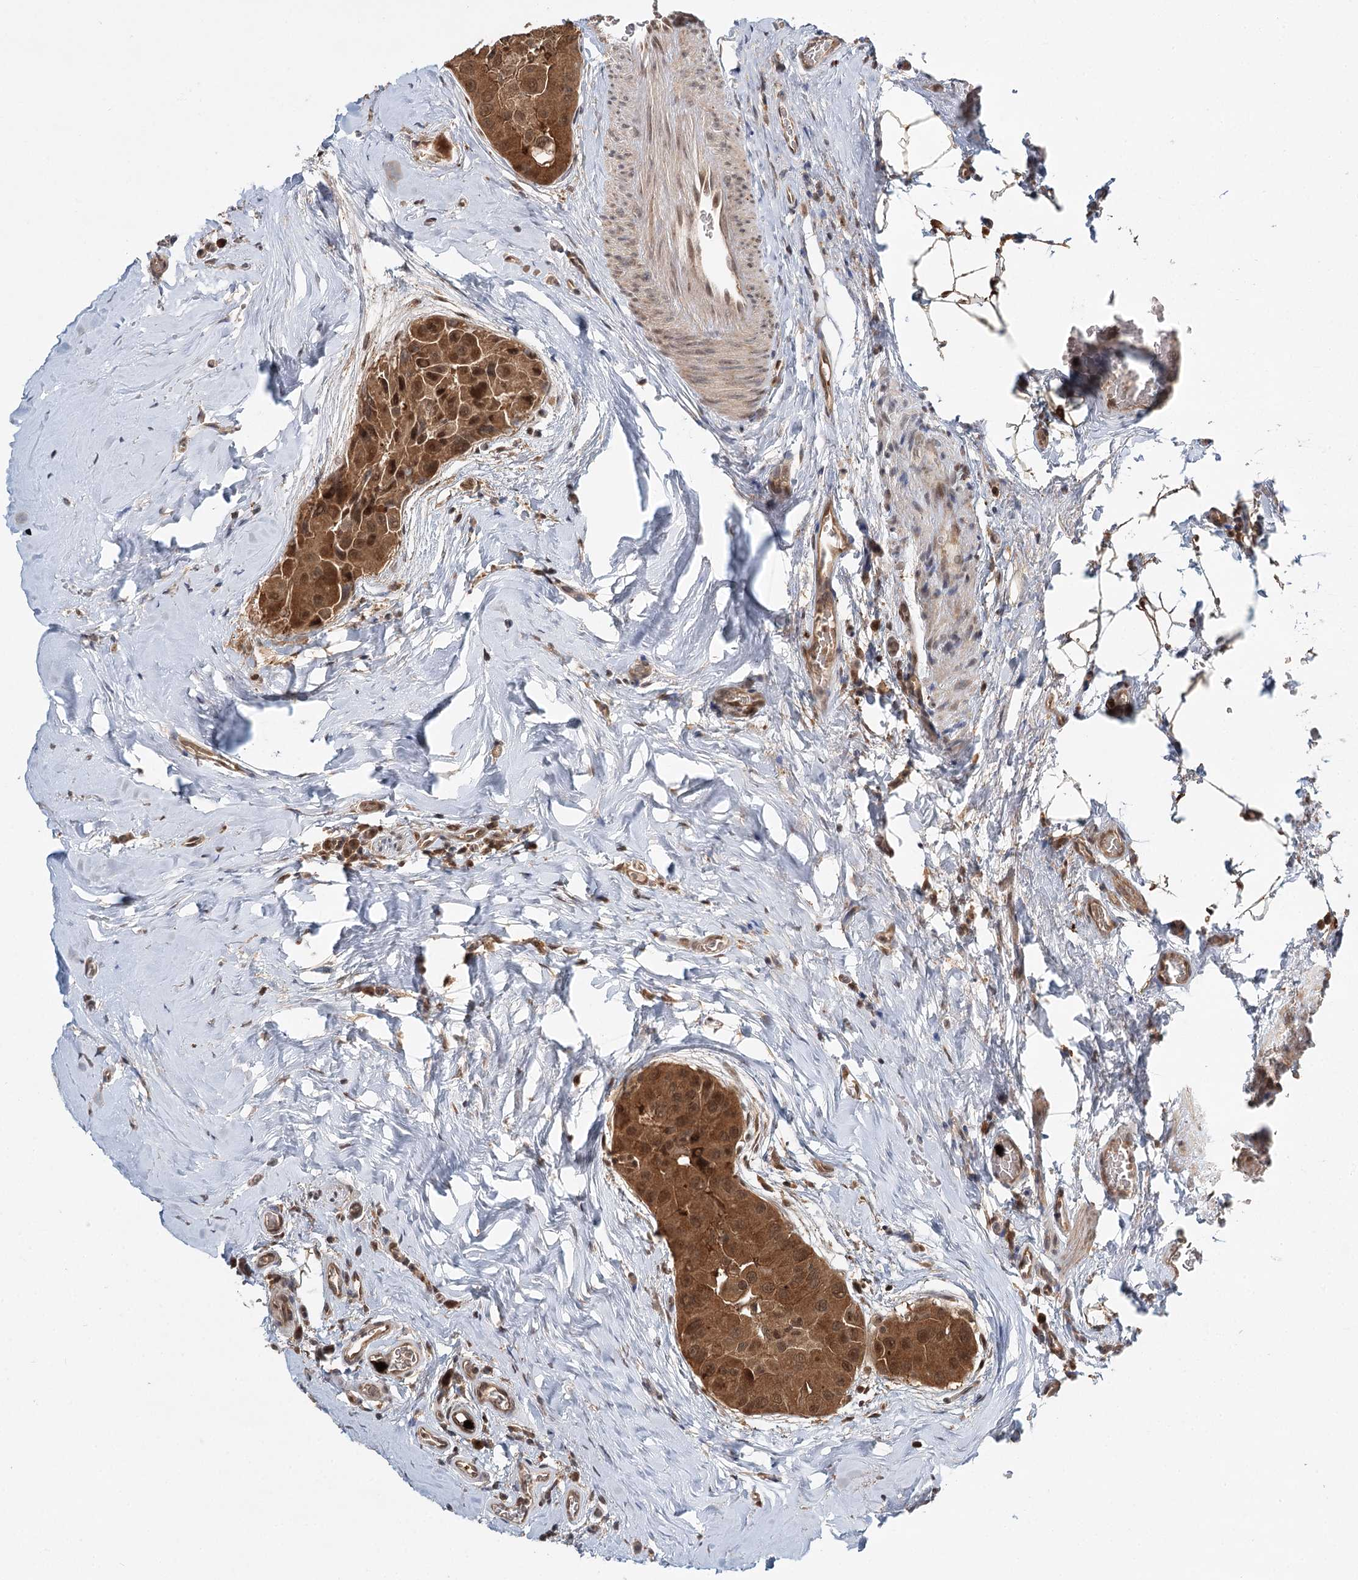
{"staining": {"intensity": "strong", "quantity": ">75%", "location": "cytoplasmic/membranous,nuclear"}, "tissue": "thyroid cancer", "cell_type": "Tumor cells", "image_type": "cancer", "snomed": [{"axis": "morphology", "description": "Papillary adenocarcinoma, NOS"}, {"axis": "topography", "description": "Thyroid gland"}], "caption": "Thyroid cancer (papillary adenocarcinoma) tissue shows strong cytoplasmic/membranous and nuclear staining in approximately >75% of tumor cells Using DAB (brown) and hematoxylin (blue) stains, captured at high magnification using brightfield microscopy.", "gene": "N6AMT1", "patient": {"sex": "male", "age": 33}}